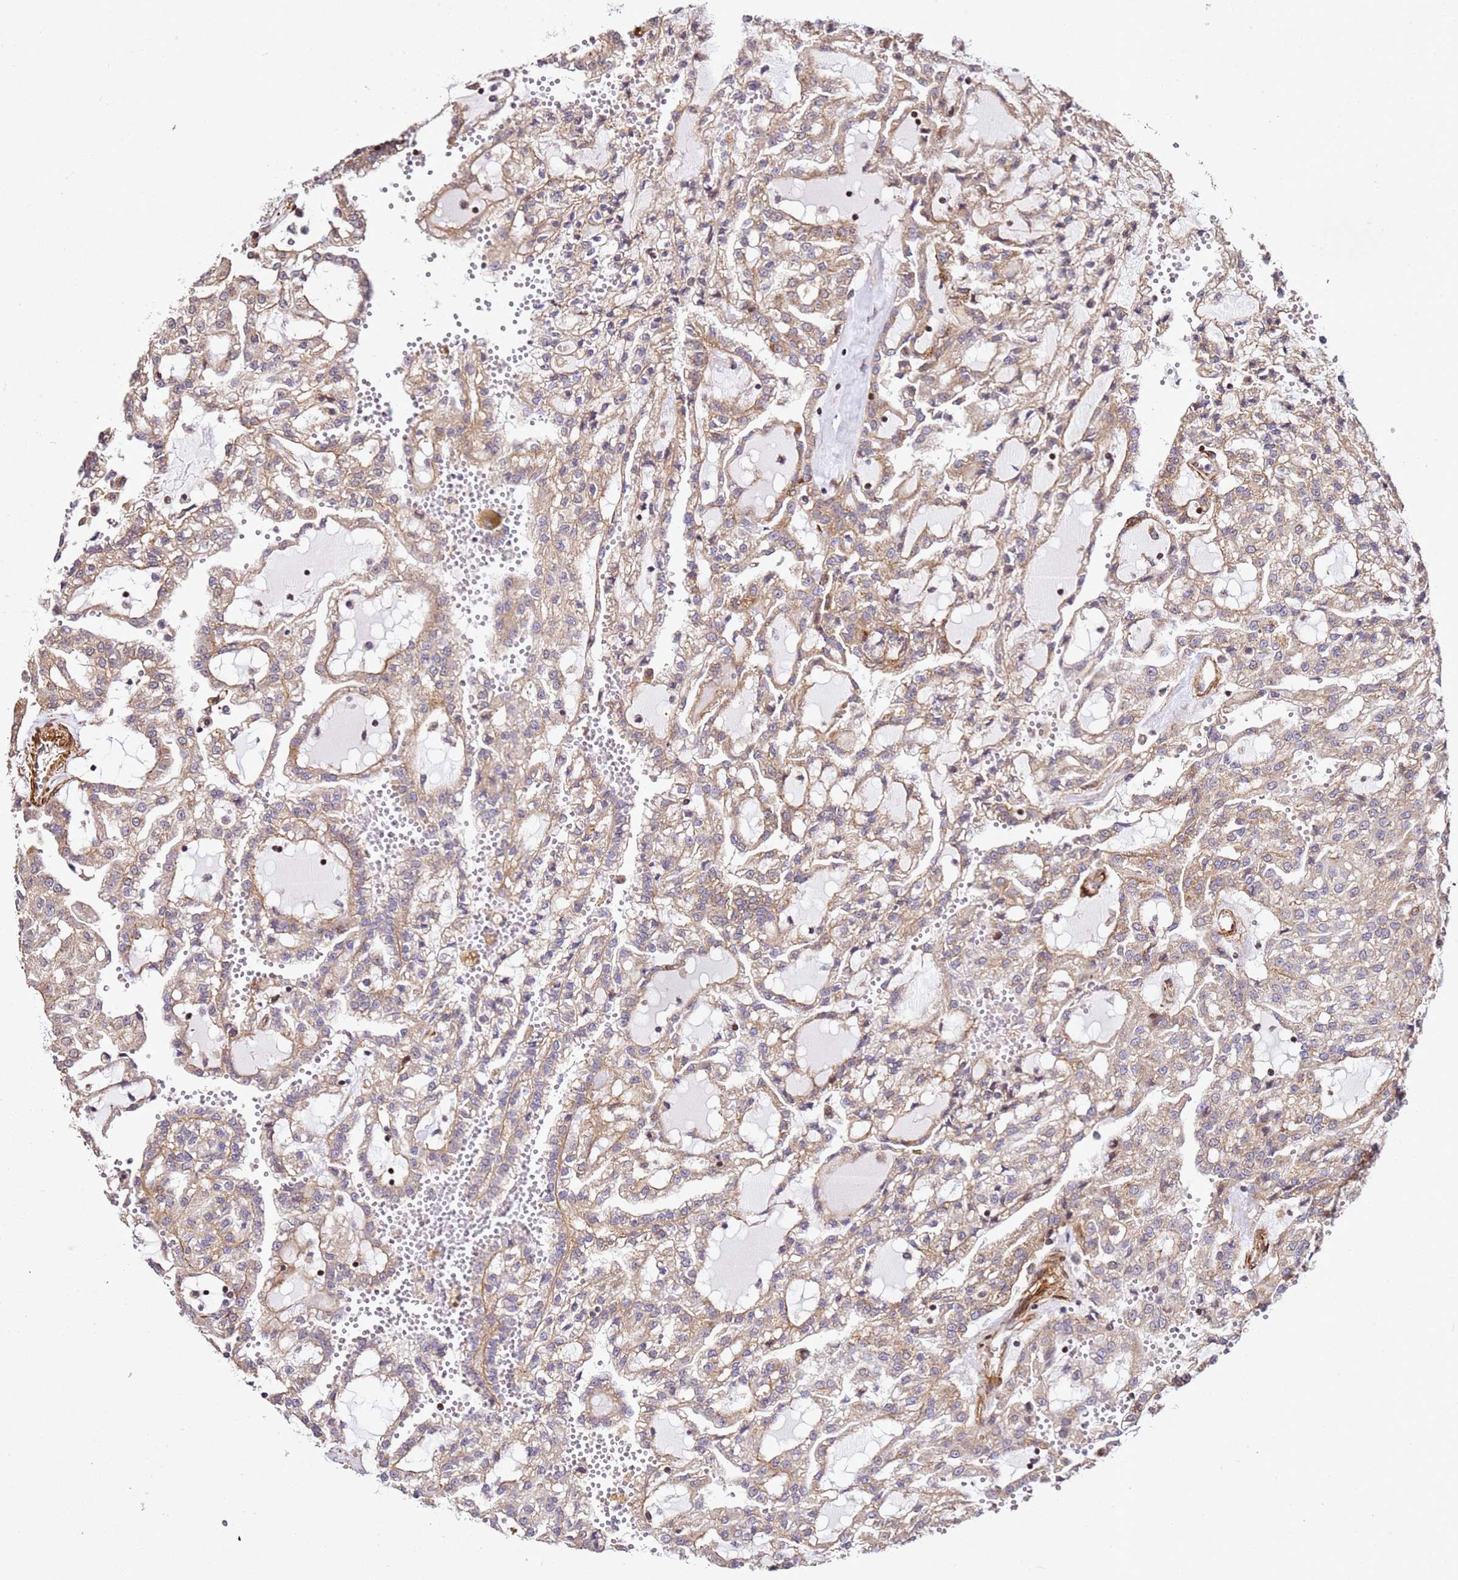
{"staining": {"intensity": "weak", "quantity": "25%-75%", "location": "cytoplasmic/membranous"}, "tissue": "renal cancer", "cell_type": "Tumor cells", "image_type": "cancer", "snomed": [{"axis": "morphology", "description": "Adenocarcinoma, NOS"}, {"axis": "topography", "description": "Kidney"}], "caption": "IHC image of human renal cancer stained for a protein (brown), which displays low levels of weak cytoplasmic/membranous positivity in about 25%-75% of tumor cells.", "gene": "ZNF296", "patient": {"sex": "male", "age": 63}}